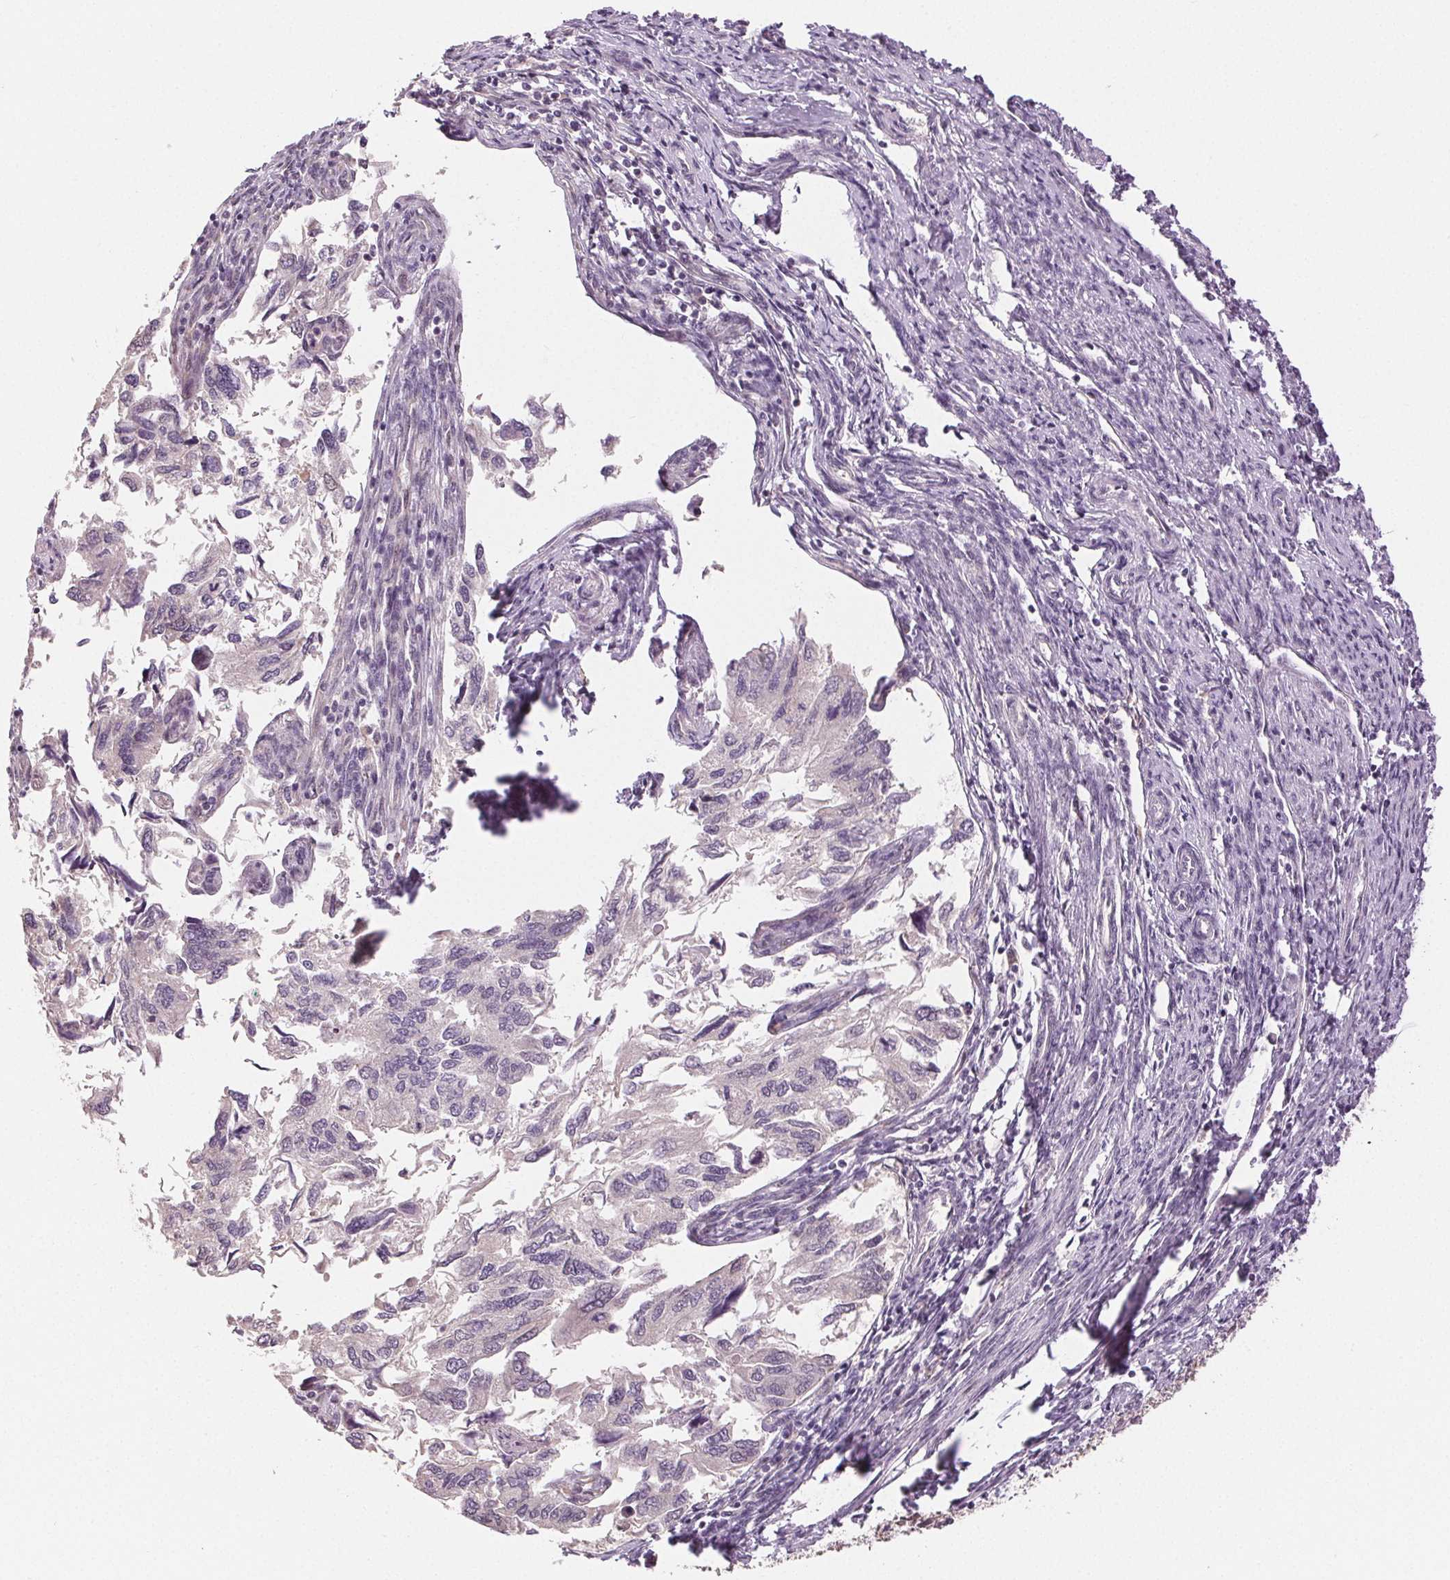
{"staining": {"intensity": "negative", "quantity": "none", "location": "none"}, "tissue": "endometrial cancer", "cell_type": "Tumor cells", "image_type": "cancer", "snomed": [{"axis": "morphology", "description": "Carcinoma, NOS"}, {"axis": "topography", "description": "Uterus"}], "caption": "High power microscopy histopathology image of an immunohistochemistry (IHC) photomicrograph of endometrial cancer (carcinoma), revealing no significant expression in tumor cells.", "gene": "PLCB1", "patient": {"sex": "female", "age": 76}}